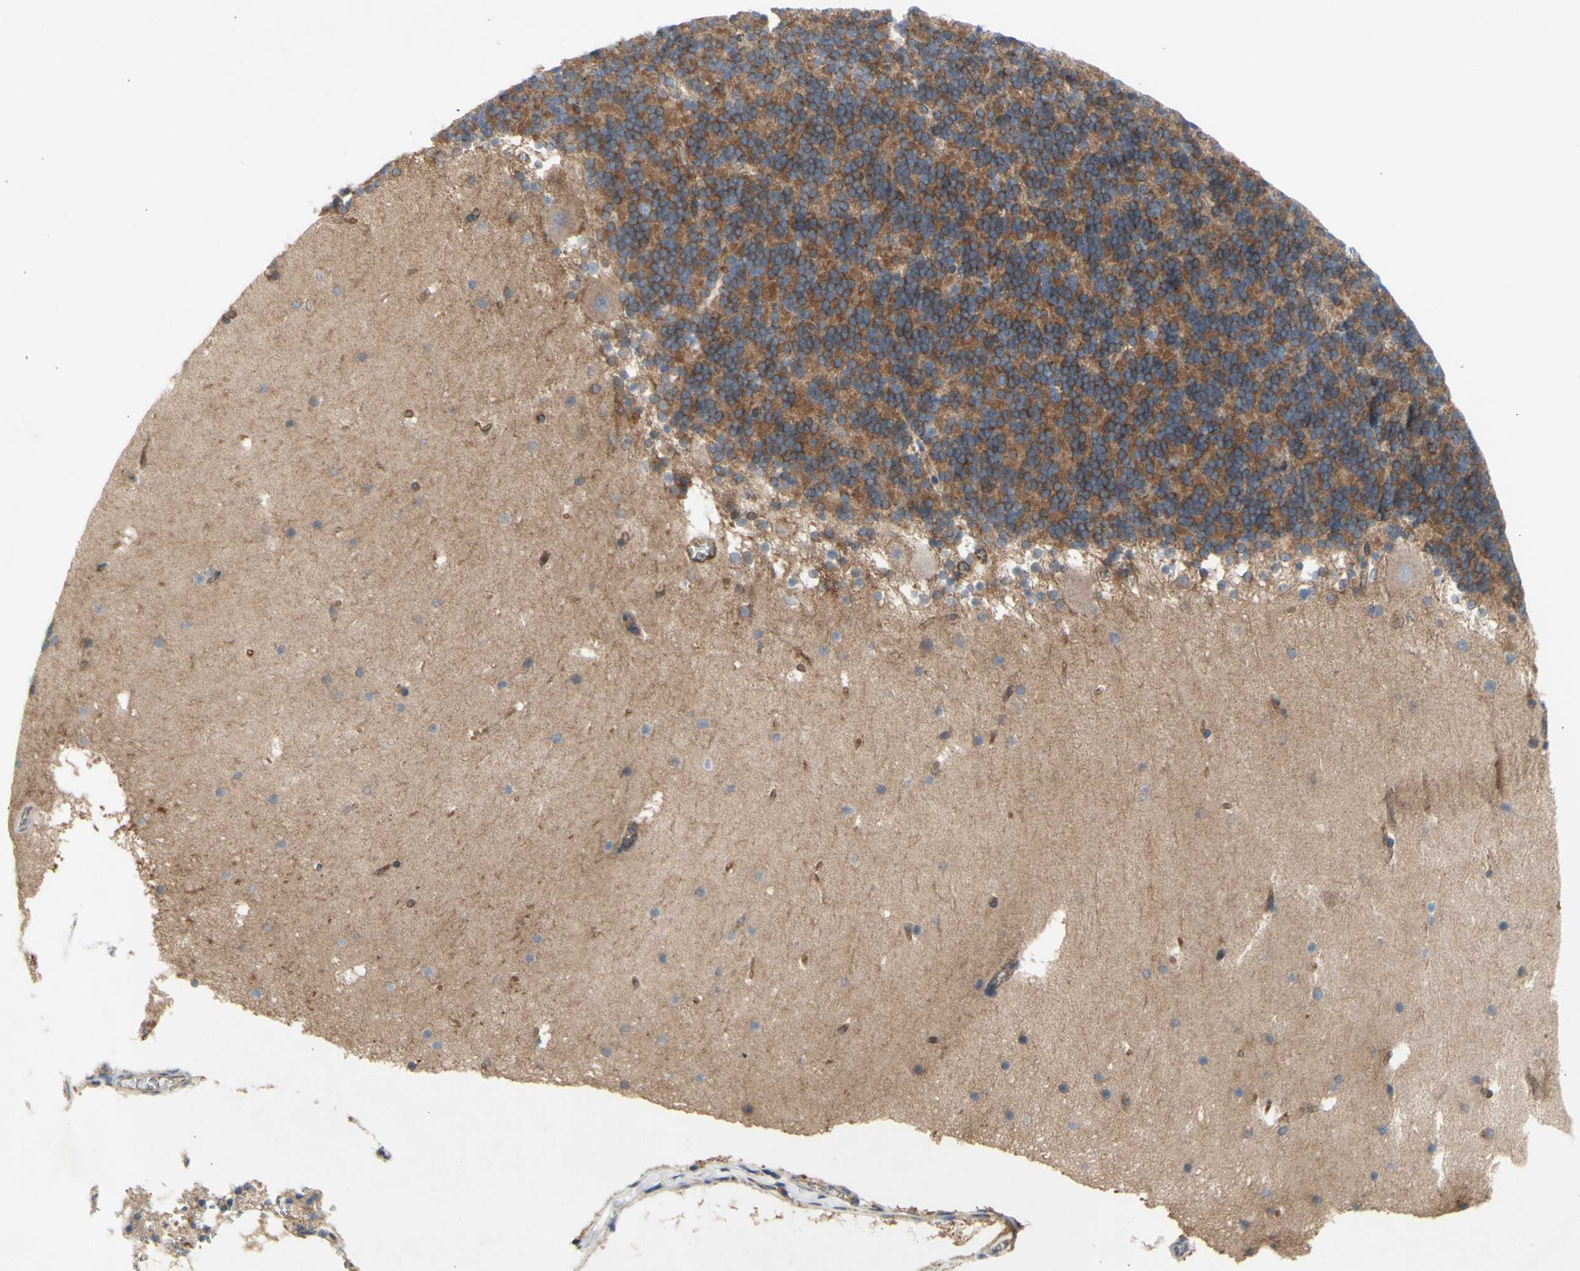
{"staining": {"intensity": "moderate", "quantity": ">75%", "location": "cytoplasmic/membranous"}, "tissue": "cerebellum", "cell_type": "Cells in granular layer", "image_type": "normal", "snomed": [{"axis": "morphology", "description": "Normal tissue, NOS"}, {"axis": "topography", "description": "Cerebellum"}], "caption": "Protein analysis of unremarkable cerebellum displays moderate cytoplasmic/membranous positivity in approximately >75% of cells in granular layer. The protein of interest is shown in brown color, while the nuclei are stained blue.", "gene": "KLC1", "patient": {"sex": "male", "age": 45}}